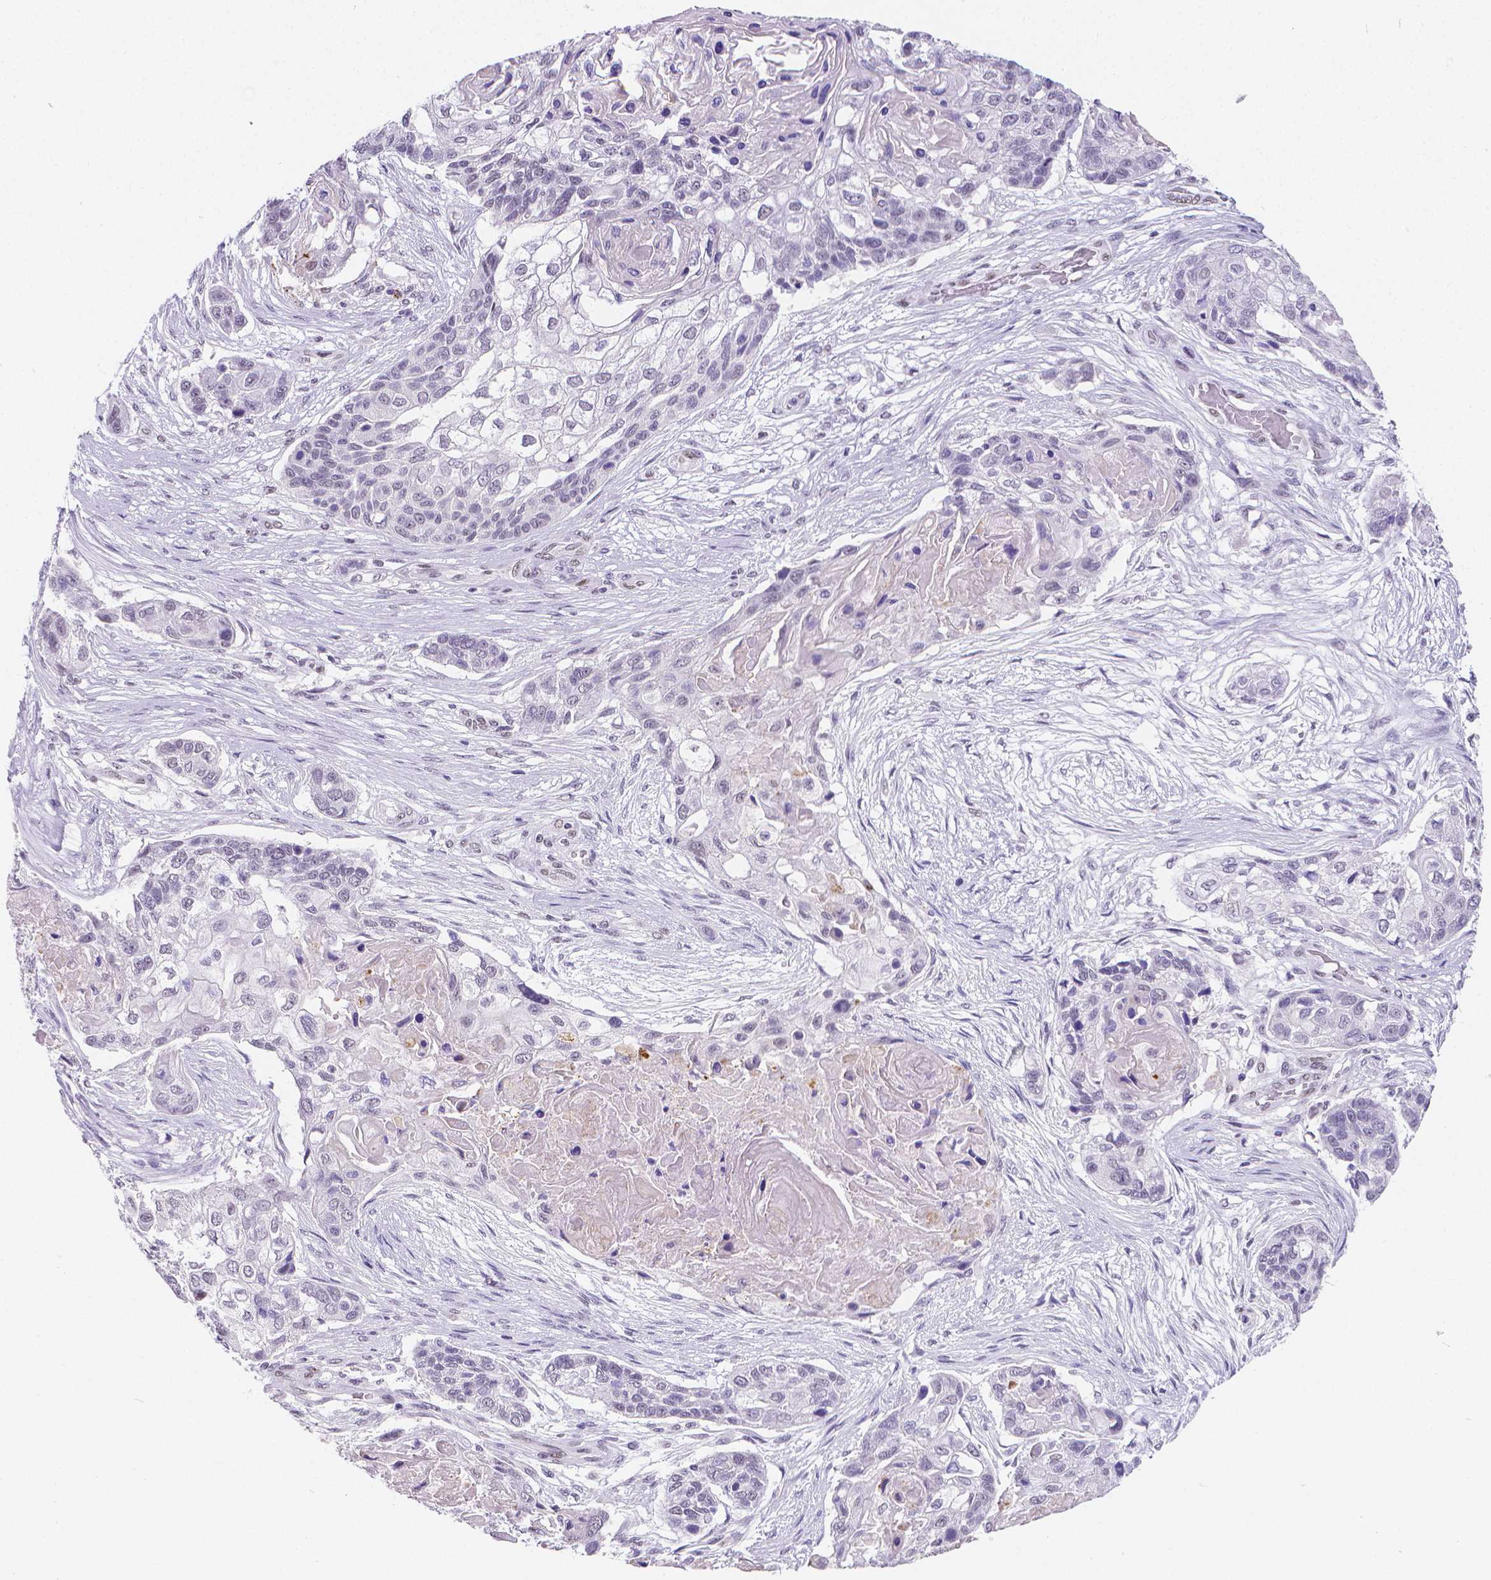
{"staining": {"intensity": "negative", "quantity": "none", "location": "none"}, "tissue": "lung cancer", "cell_type": "Tumor cells", "image_type": "cancer", "snomed": [{"axis": "morphology", "description": "Squamous cell carcinoma, NOS"}, {"axis": "topography", "description": "Lung"}], "caption": "The immunohistochemistry (IHC) photomicrograph has no significant staining in tumor cells of lung squamous cell carcinoma tissue. The staining was performed using DAB (3,3'-diaminobenzidine) to visualize the protein expression in brown, while the nuclei were stained in blue with hematoxylin (Magnification: 20x).", "gene": "MEF2C", "patient": {"sex": "male", "age": 69}}